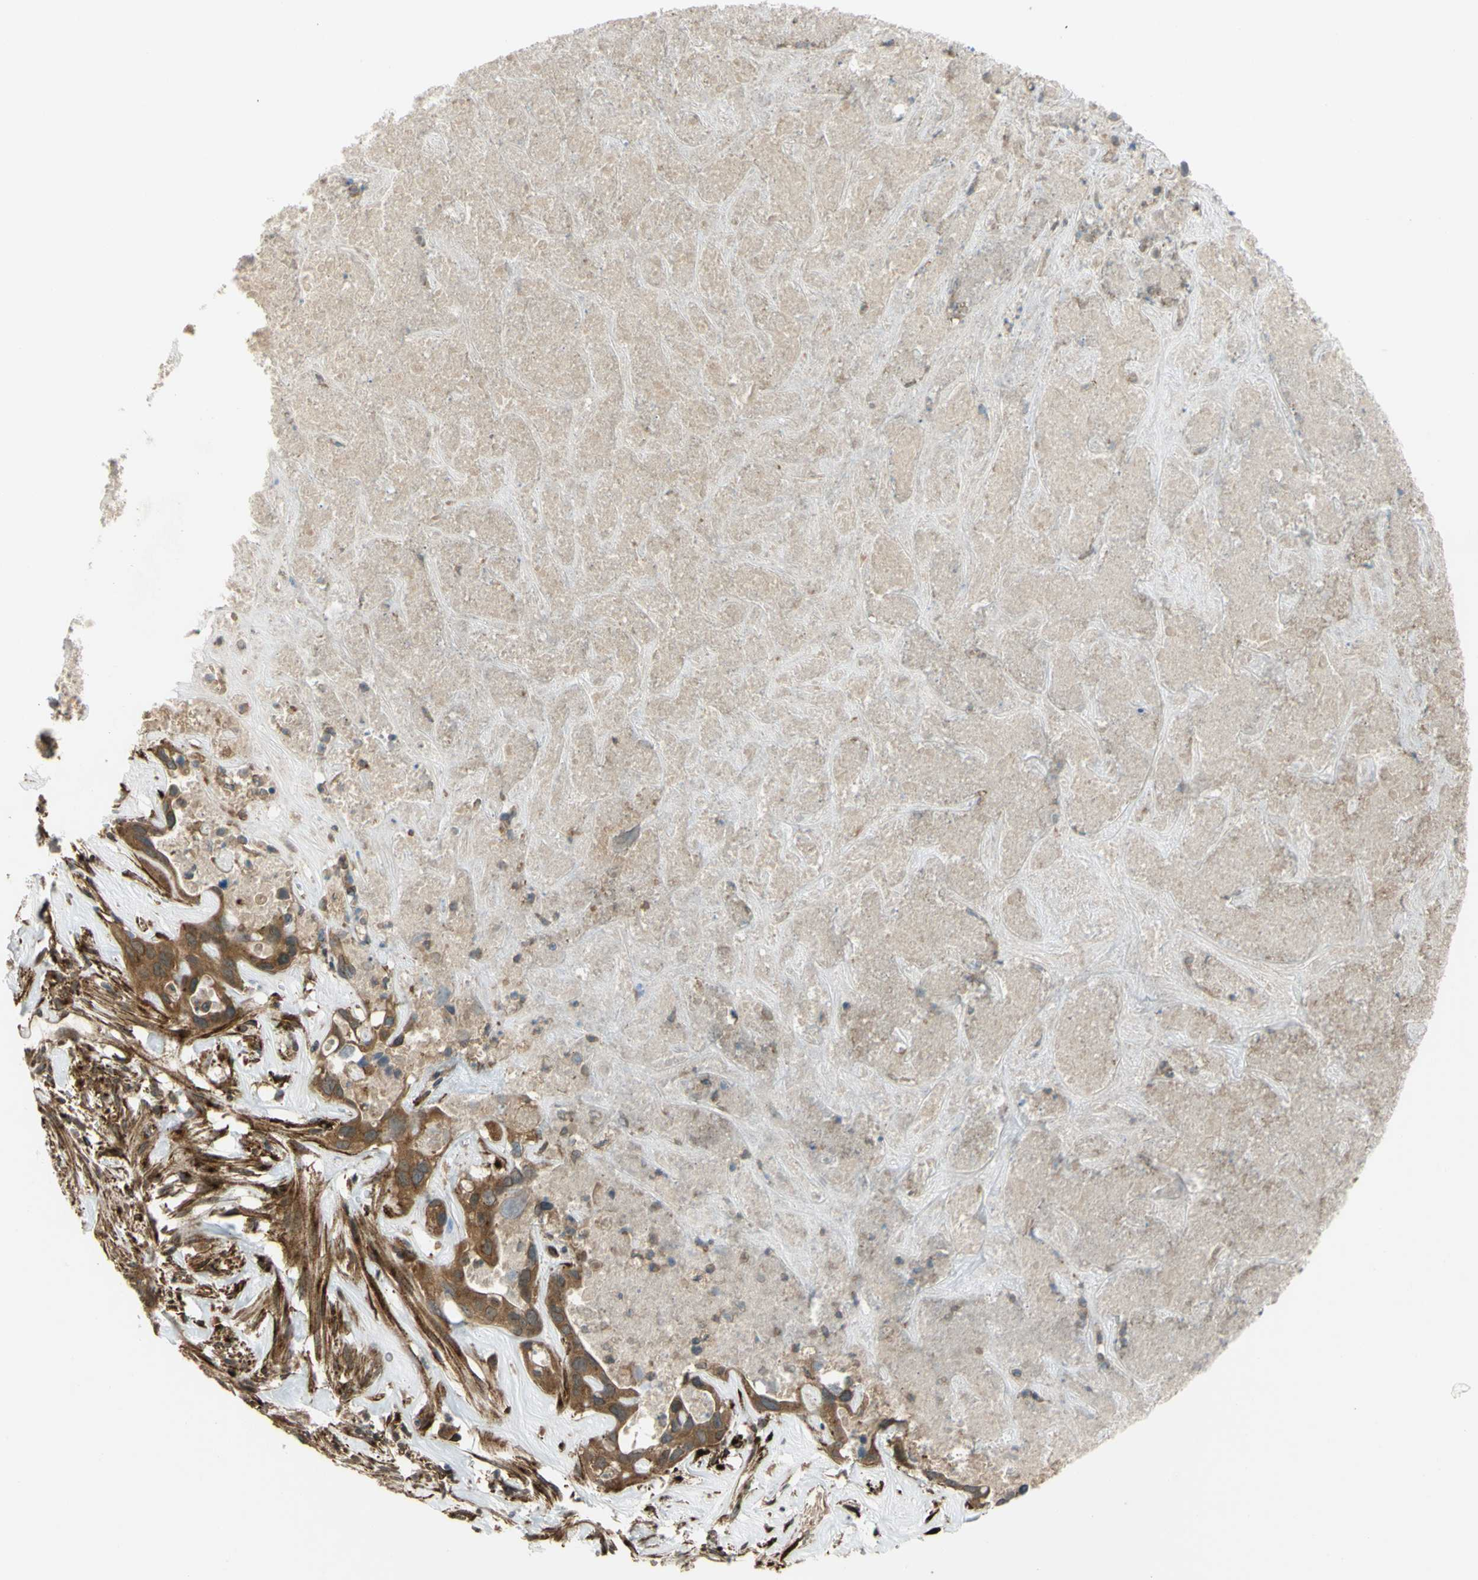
{"staining": {"intensity": "moderate", "quantity": ">75%", "location": "cytoplasmic/membranous"}, "tissue": "liver cancer", "cell_type": "Tumor cells", "image_type": "cancer", "snomed": [{"axis": "morphology", "description": "Cholangiocarcinoma"}, {"axis": "topography", "description": "Liver"}], "caption": "Immunohistochemical staining of human liver cancer shows medium levels of moderate cytoplasmic/membranous protein positivity in about >75% of tumor cells.", "gene": "FLII", "patient": {"sex": "female", "age": 65}}